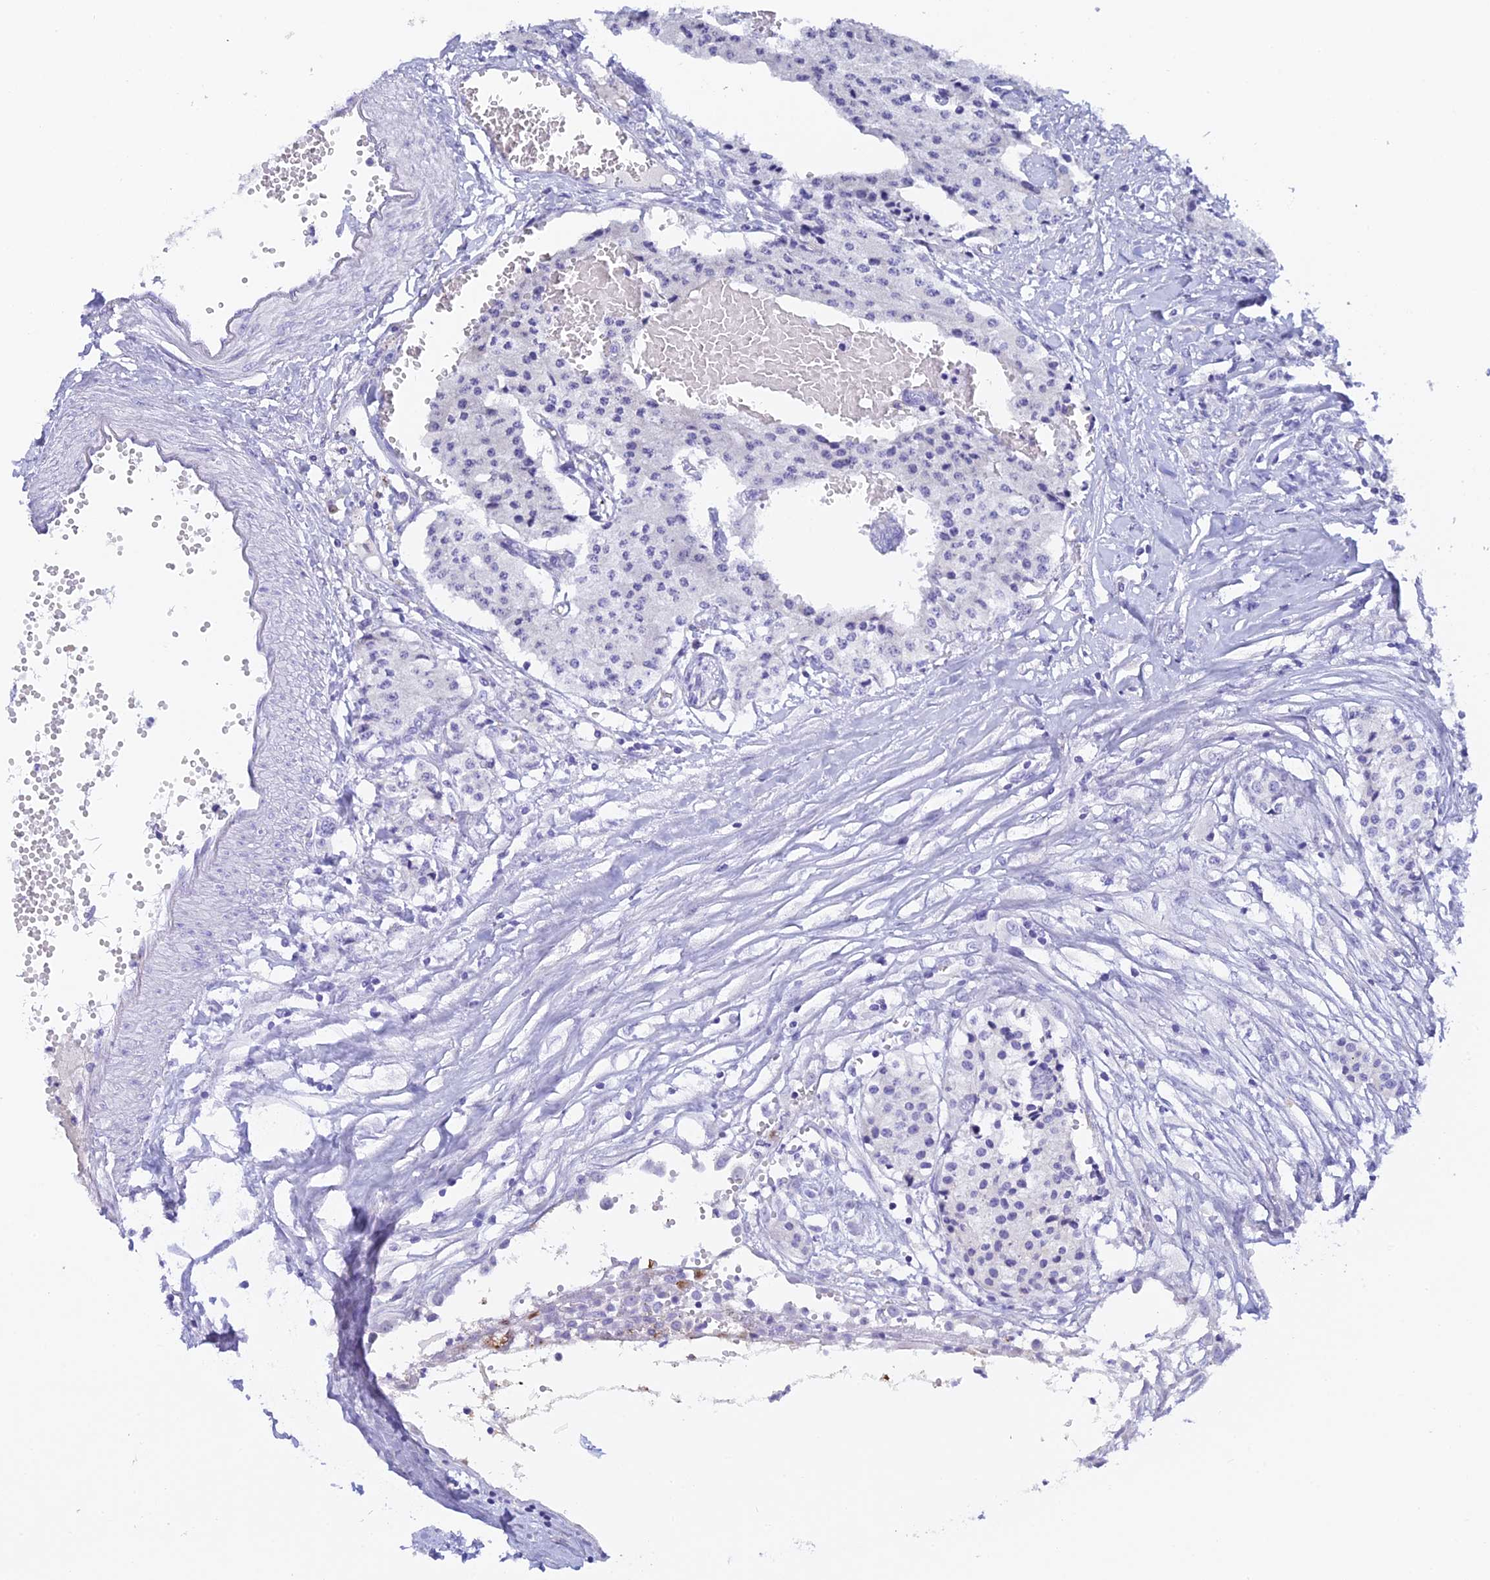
{"staining": {"intensity": "negative", "quantity": "none", "location": "none"}, "tissue": "carcinoid", "cell_type": "Tumor cells", "image_type": "cancer", "snomed": [{"axis": "morphology", "description": "Carcinoid, malignant, NOS"}, {"axis": "topography", "description": "Colon"}], "caption": "This micrograph is of carcinoid stained with IHC to label a protein in brown with the nuclei are counter-stained blue. There is no staining in tumor cells.", "gene": "C12orf29", "patient": {"sex": "female", "age": 52}}